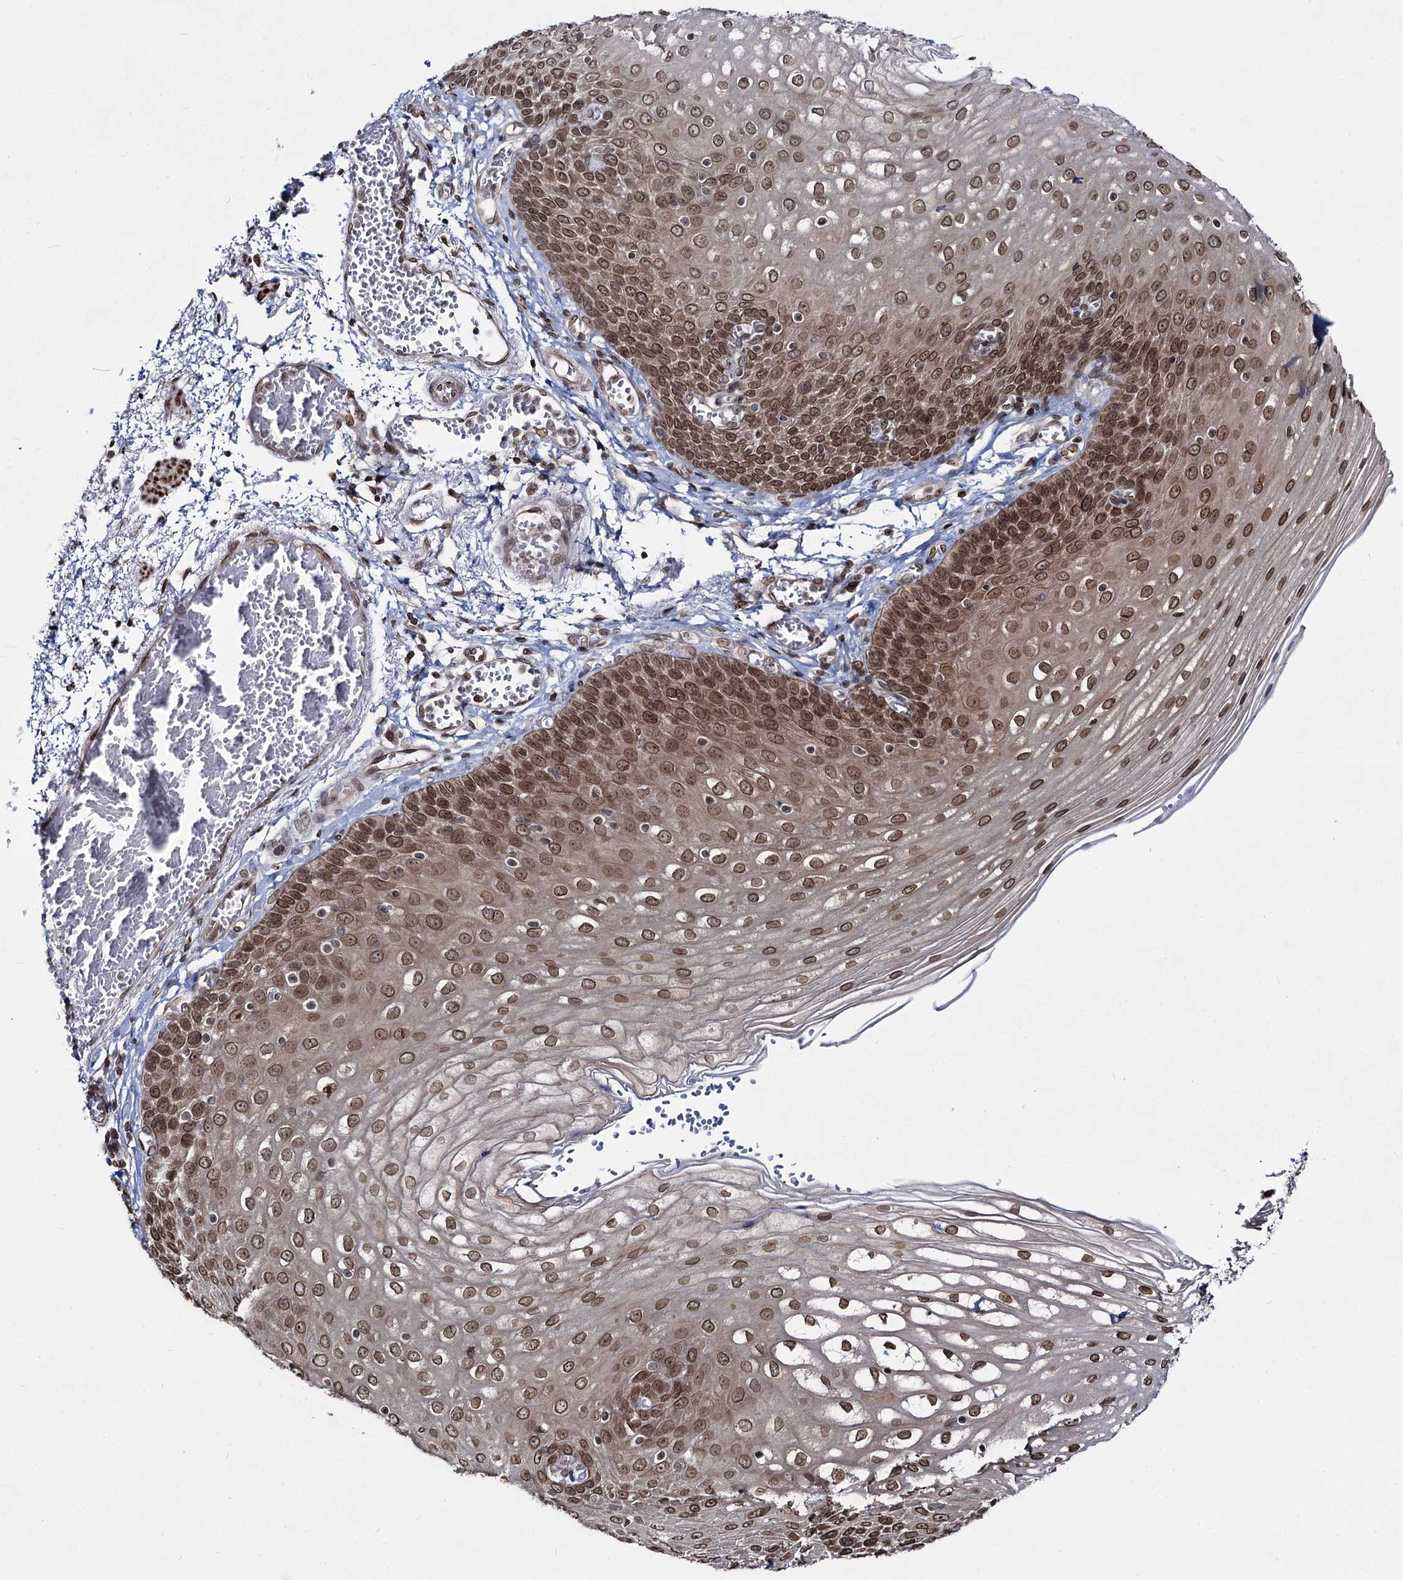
{"staining": {"intensity": "moderate", "quantity": ">75%", "location": "cytoplasmic/membranous,nuclear"}, "tissue": "esophagus", "cell_type": "Squamous epithelial cells", "image_type": "normal", "snomed": [{"axis": "morphology", "description": "Normal tissue, NOS"}, {"axis": "topography", "description": "Esophagus"}], "caption": "Protein staining of unremarkable esophagus reveals moderate cytoplasmic/membranous,nuclear staining in about >75% of squamous epithelial cells.", "gene": "RNF6", "patient": {"sex": "male", "age": 81}}